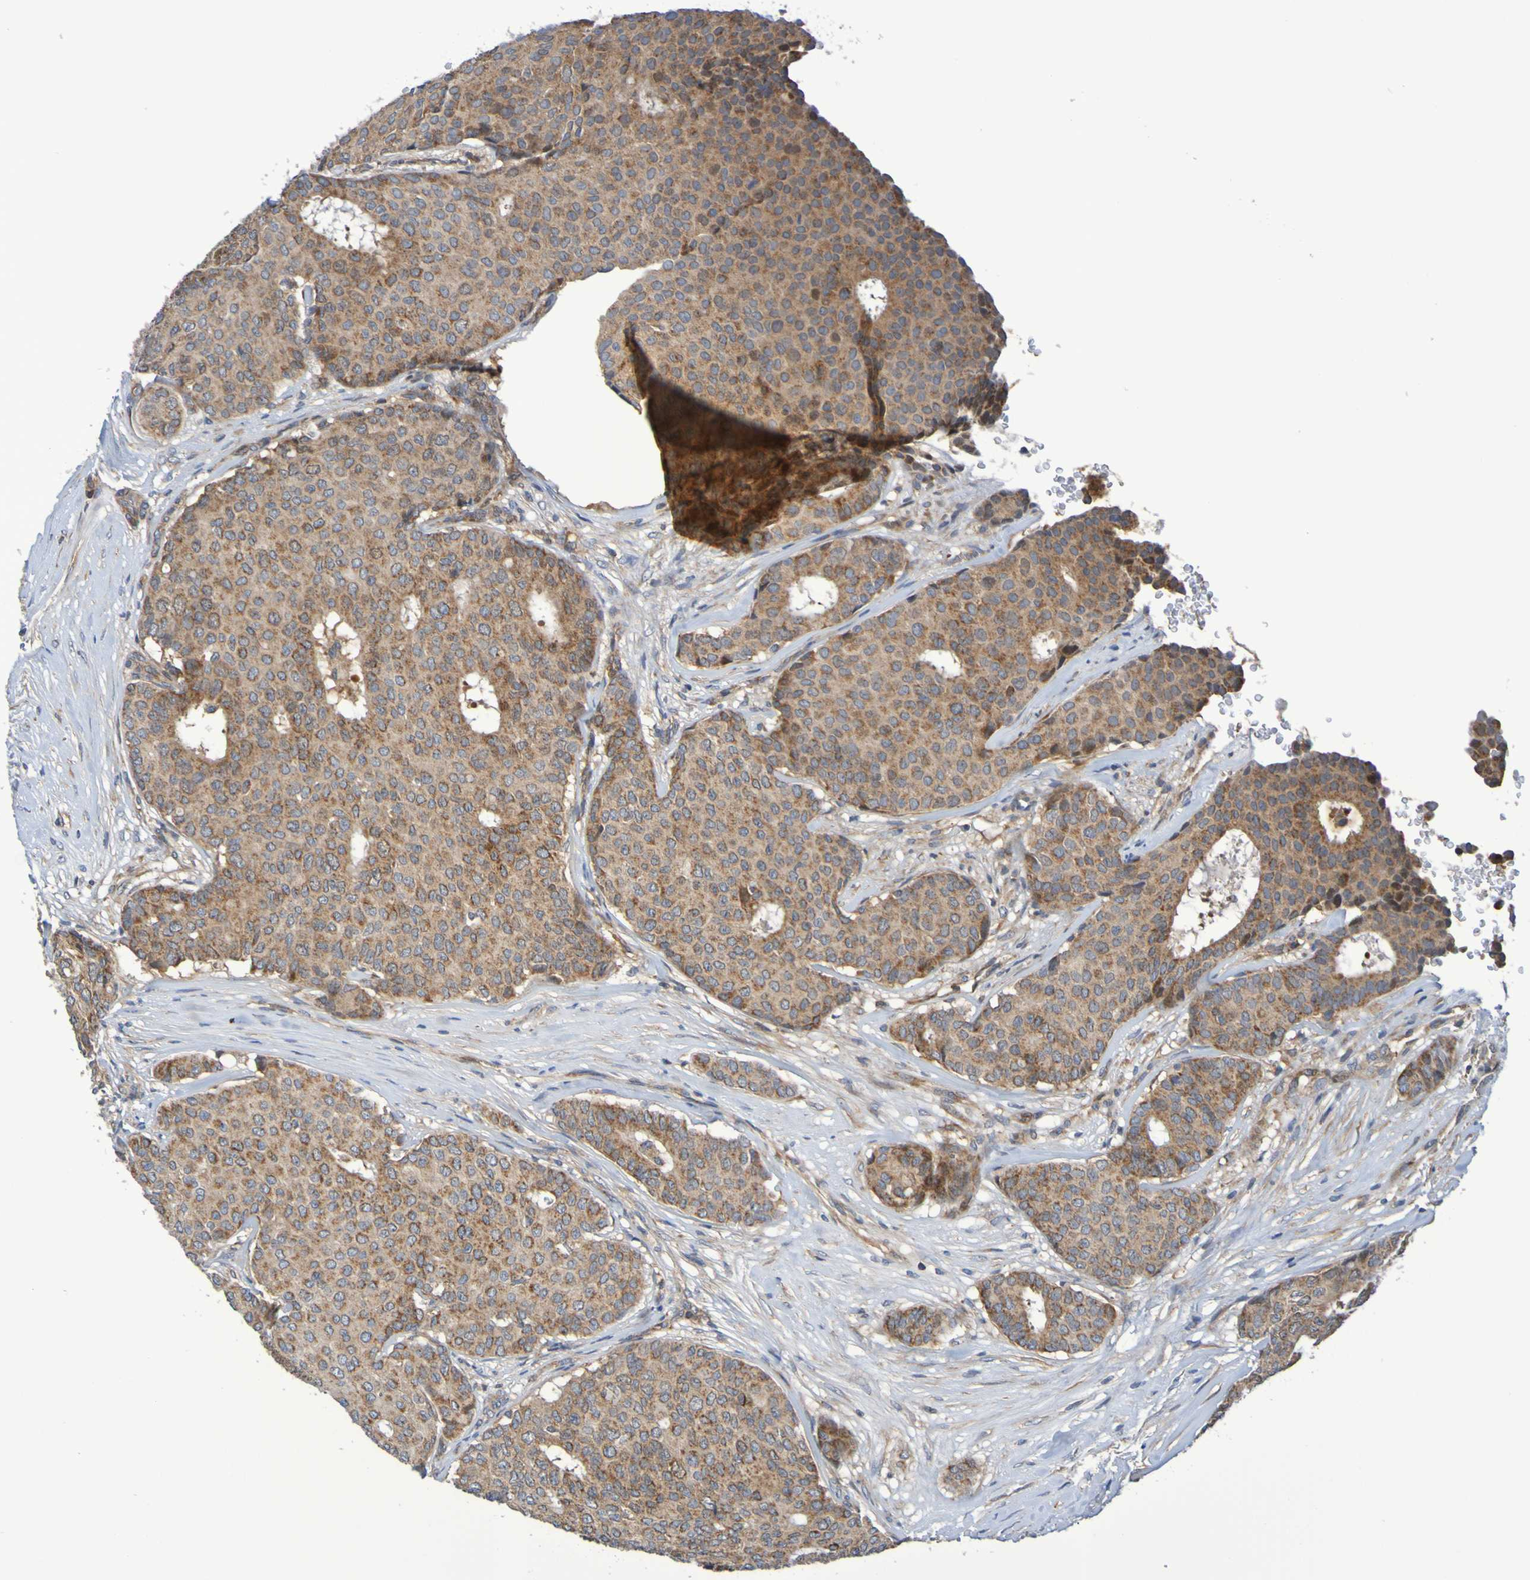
{"staining": {"intensity": "moderate", "quantity": ">75%", "location": "cytoplasmic/membranous"}, "tissue": "breast cancer", "cell_type": "Tumor cells", "image_type": "cancer", "snomed": [{"axis": "morphology", "description": "Duct carcinoma"}, {"axis": "topography", "description": "Breast"}], "caption": "Protein expression analysis of breast cancer (infiltrating ductal carcinoma) shows moderate cytoplasmic/membranous staining in about >75% of tumor cells.", "gene": "CCDC51", "patient": {"sex": "female", "age": 75}}